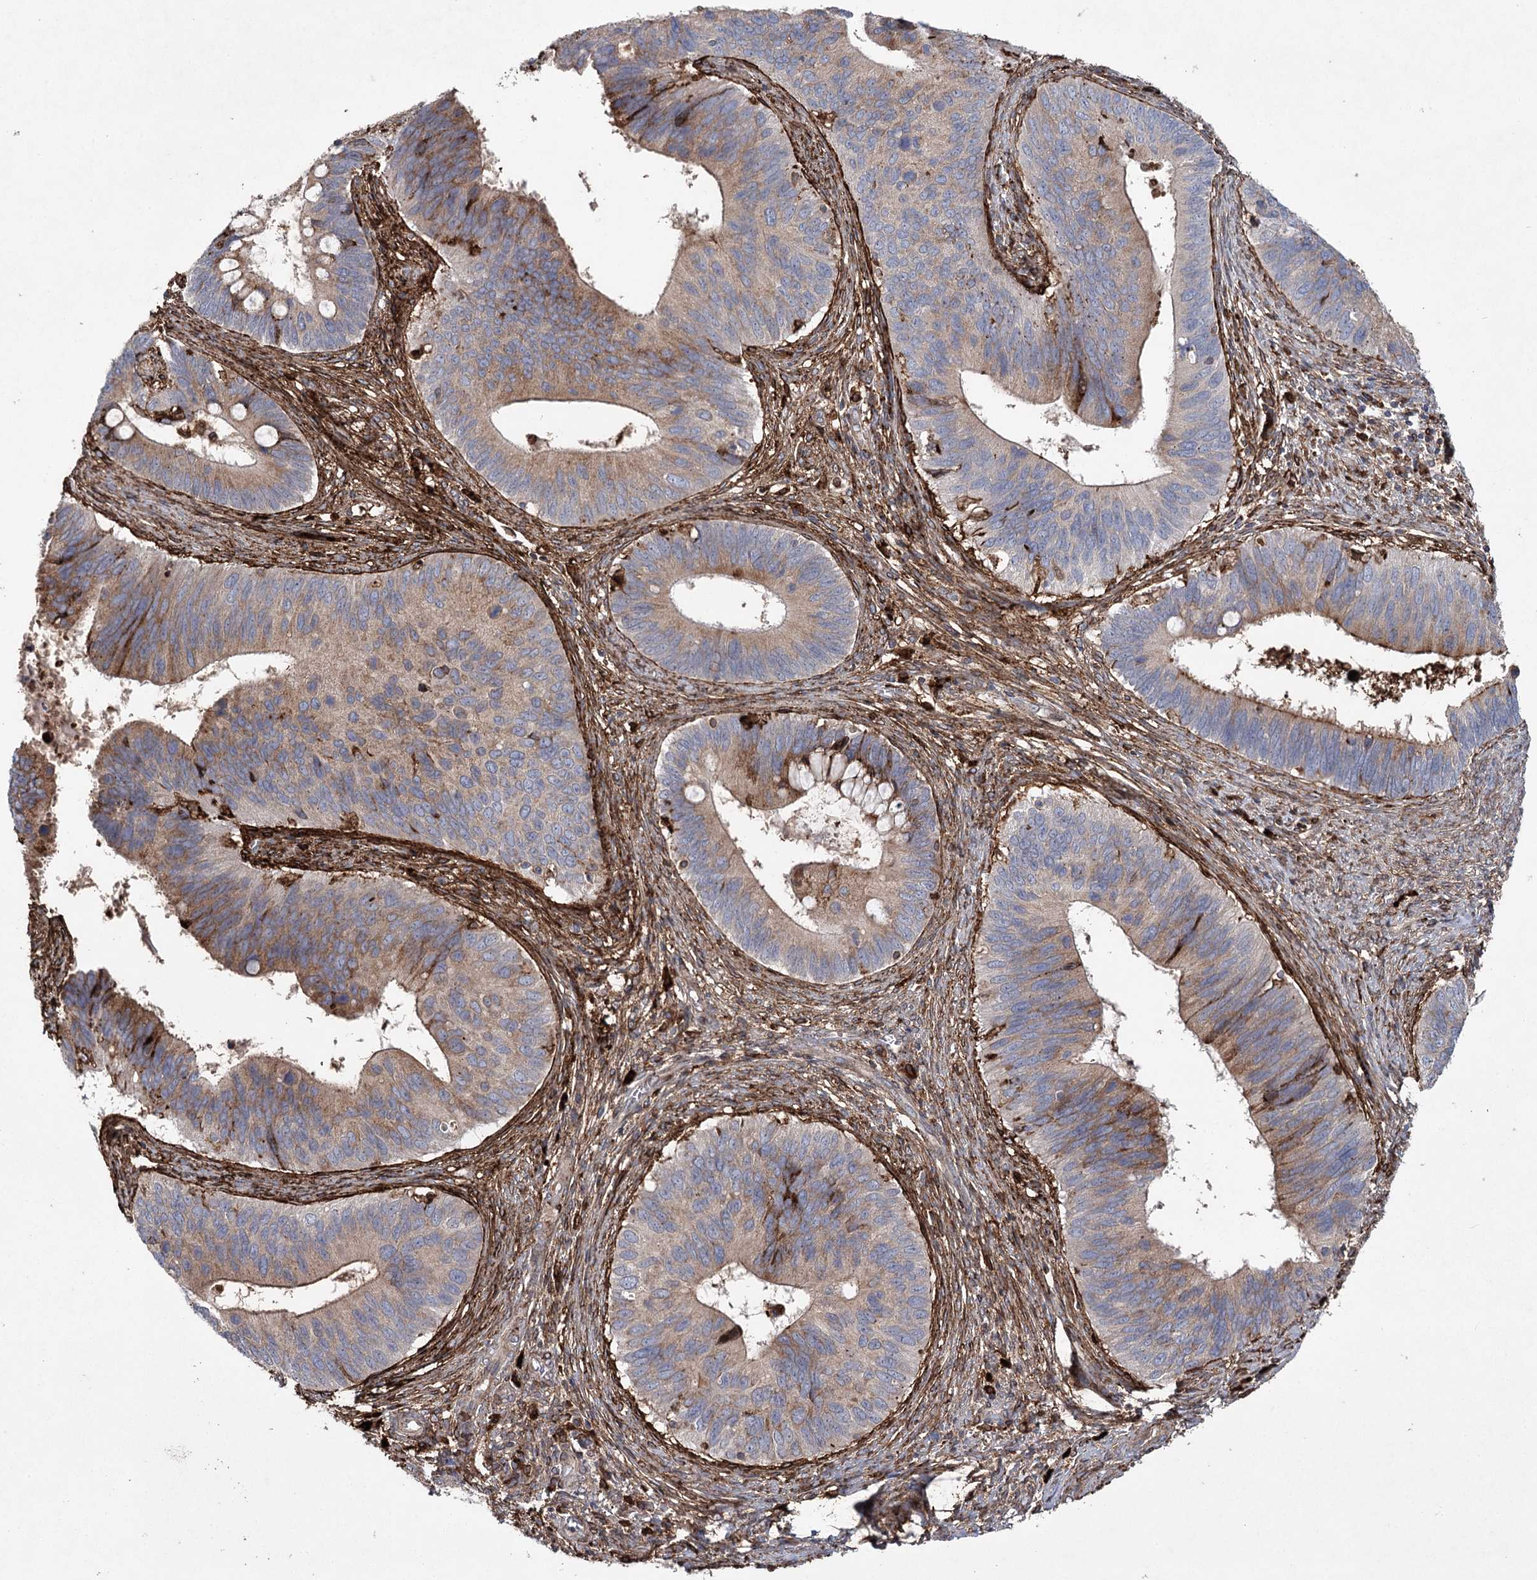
{"staining": {"intensity": "moderate", "quantity": ">75%", "location": "cytoplasmic/membranous"}, "tissue": "cervical cancer", "cell_type": "Tumor cells", "image_type": "cancer", "snomed": [{"axis": "morphology", "description": "Adenocarcinoma, NOS"}, {"axis": "topography", "description": "Cervix"}], "caption": "This histopathology image shows IHC staining of human cervical cancer (adenocarcinoma), with medium moderate cytoplasmic/membranous positivity in about >75% of tumor cells.", "gene": "DCUN1D4", "patient": {"sex": "female", "age": 42}}